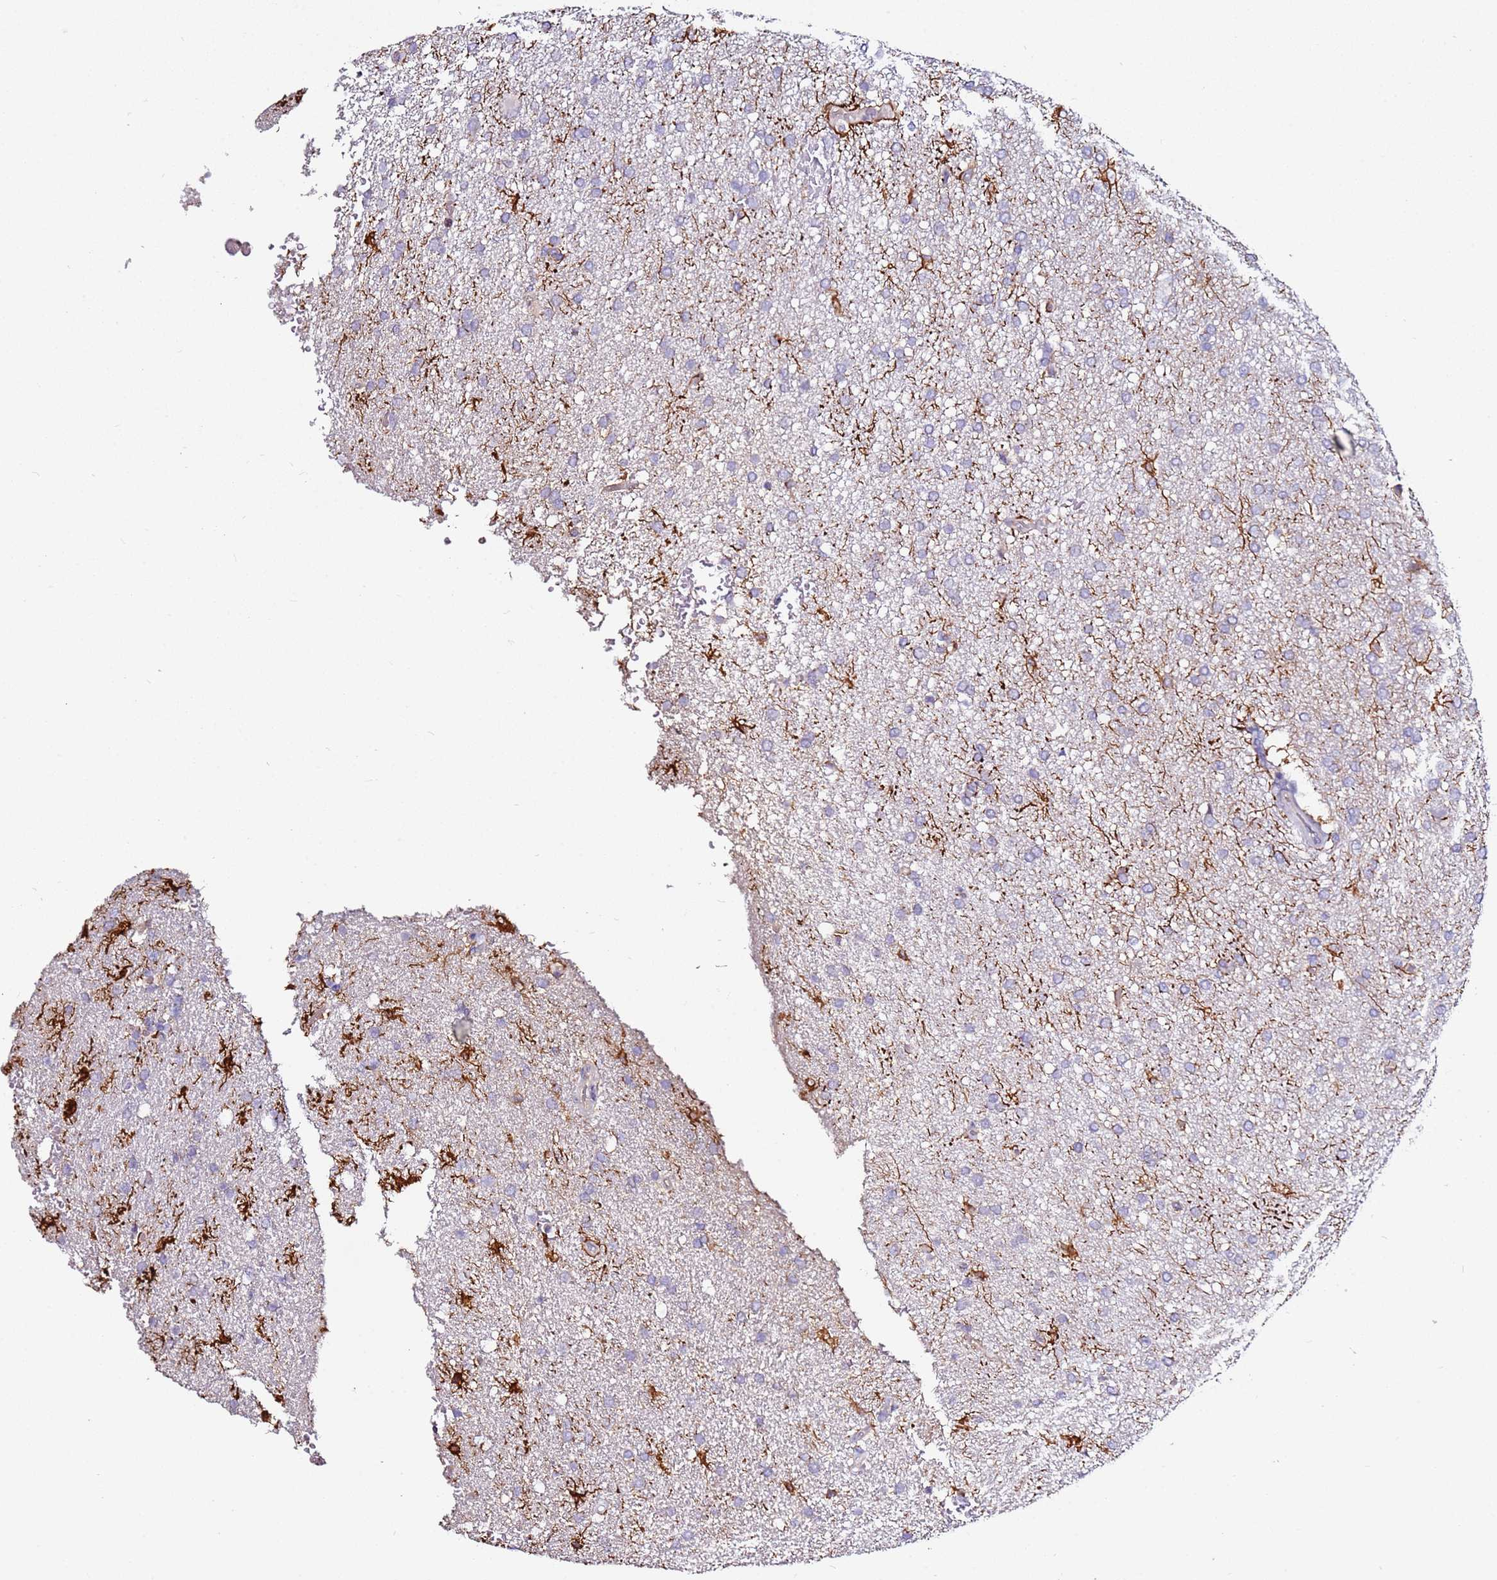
{"staining": {"intensity": "negative", "quantity": "none", "location": "none"}, "tissue": "glioma", "cell_type": "Tumor cells", "image_type": "cancer", "snomed": [{"axis": "morphology", "description": "Glioma, malignant, High grade"}, {"axis": "topography", "description": "Brain"}], "caption": "Human glioma stained for a protein using IHC displays no staining in tumor cells.", "gene": "SRRM5", "patient": {"sex": "male", "age": 72}}